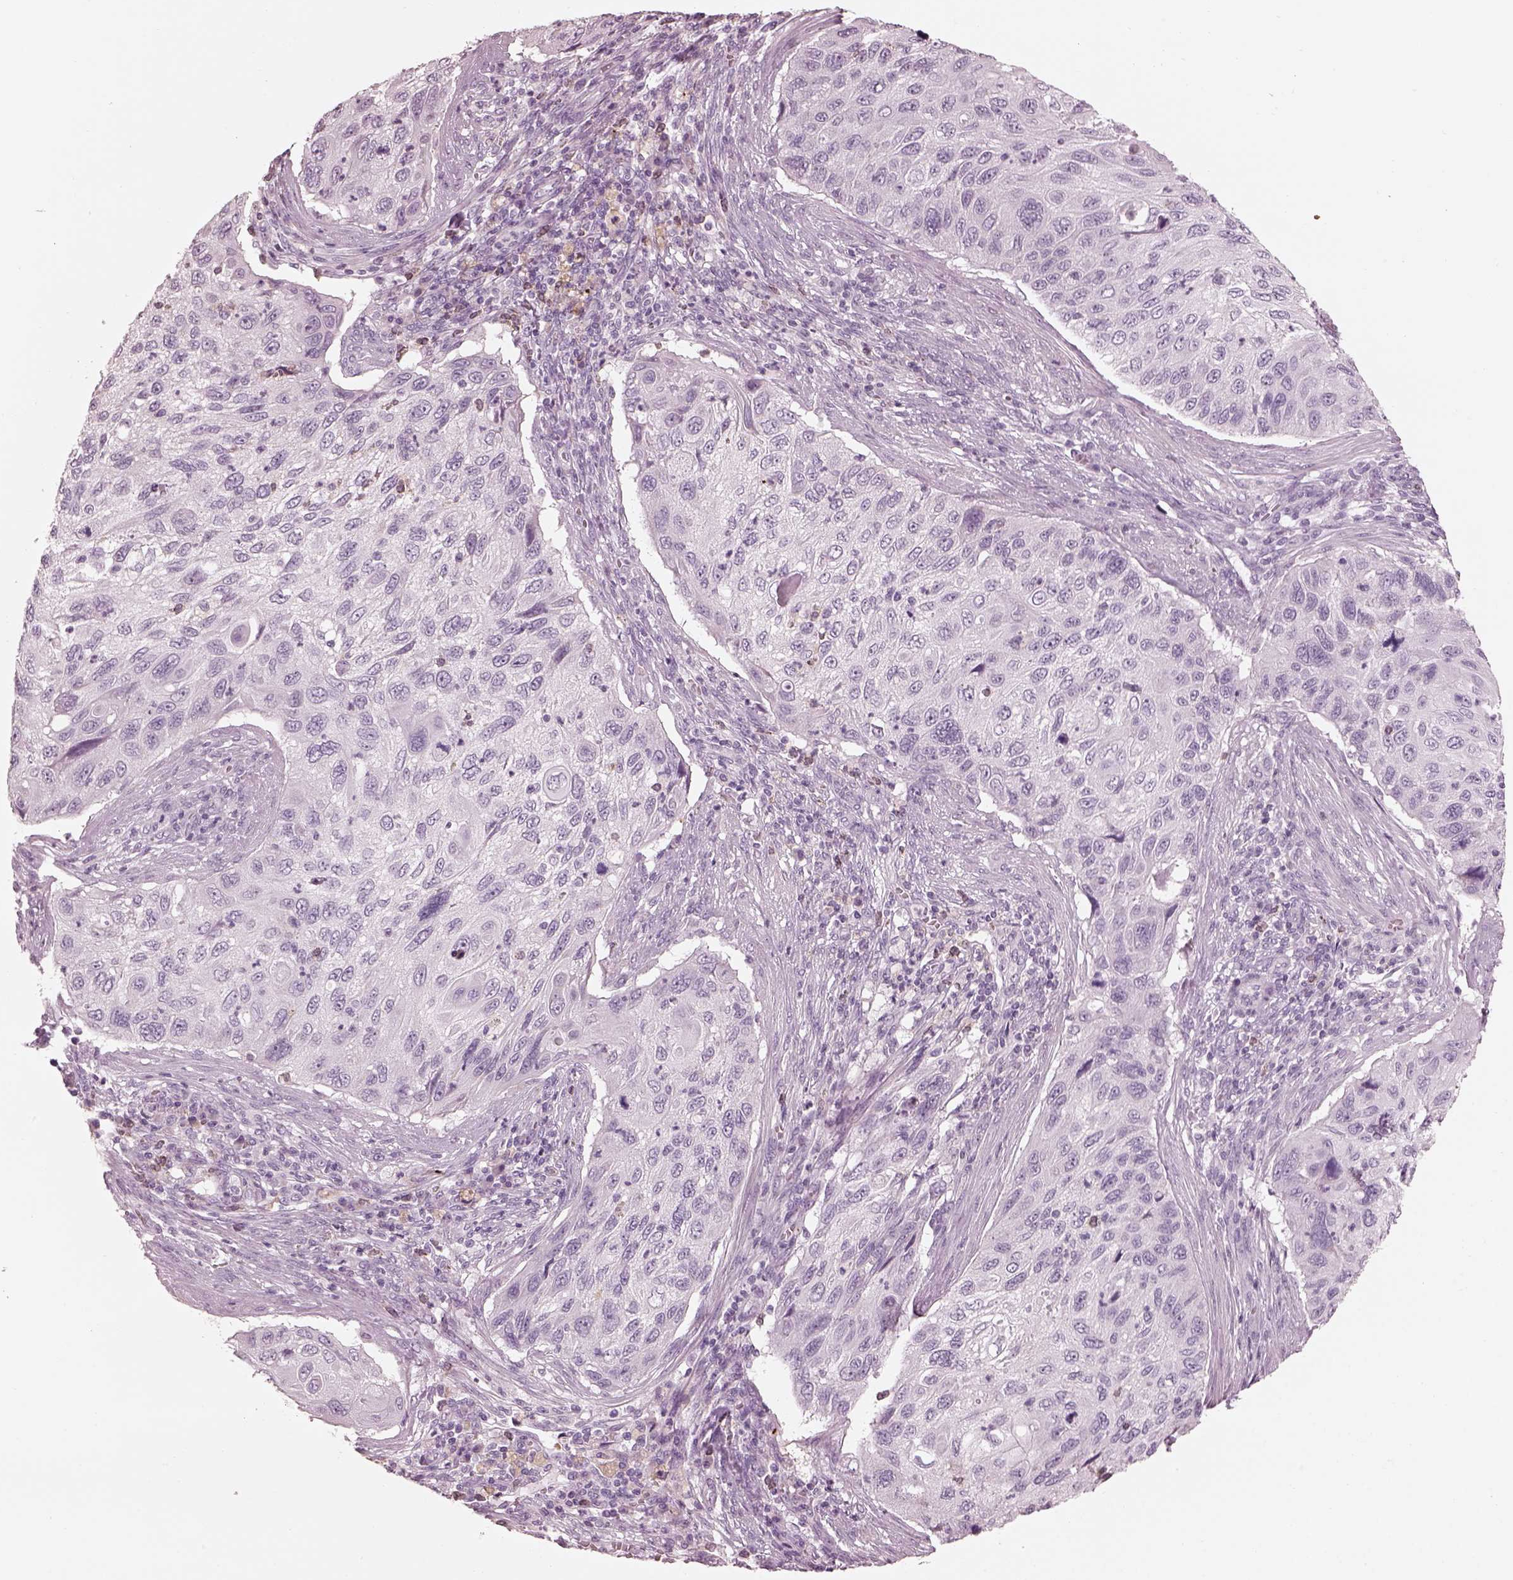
{"staining": {"intensity": "negative", "quantity": "none", "location": "none"}, "tissue": "cervical cancer", "cell_type": "Tumor cells", "image_type": "cancer", "snomed": [{"axis": "morphology", "description": "Squamous cell carcinoma, NOS"}, {"axis": "topography", "description": "Cervix"}], "caption": "Tumor cells are negative for protein expression in human cervical cancer.", "gene": "RSPH9", "patient": {"sex": "female", "age": 70}}